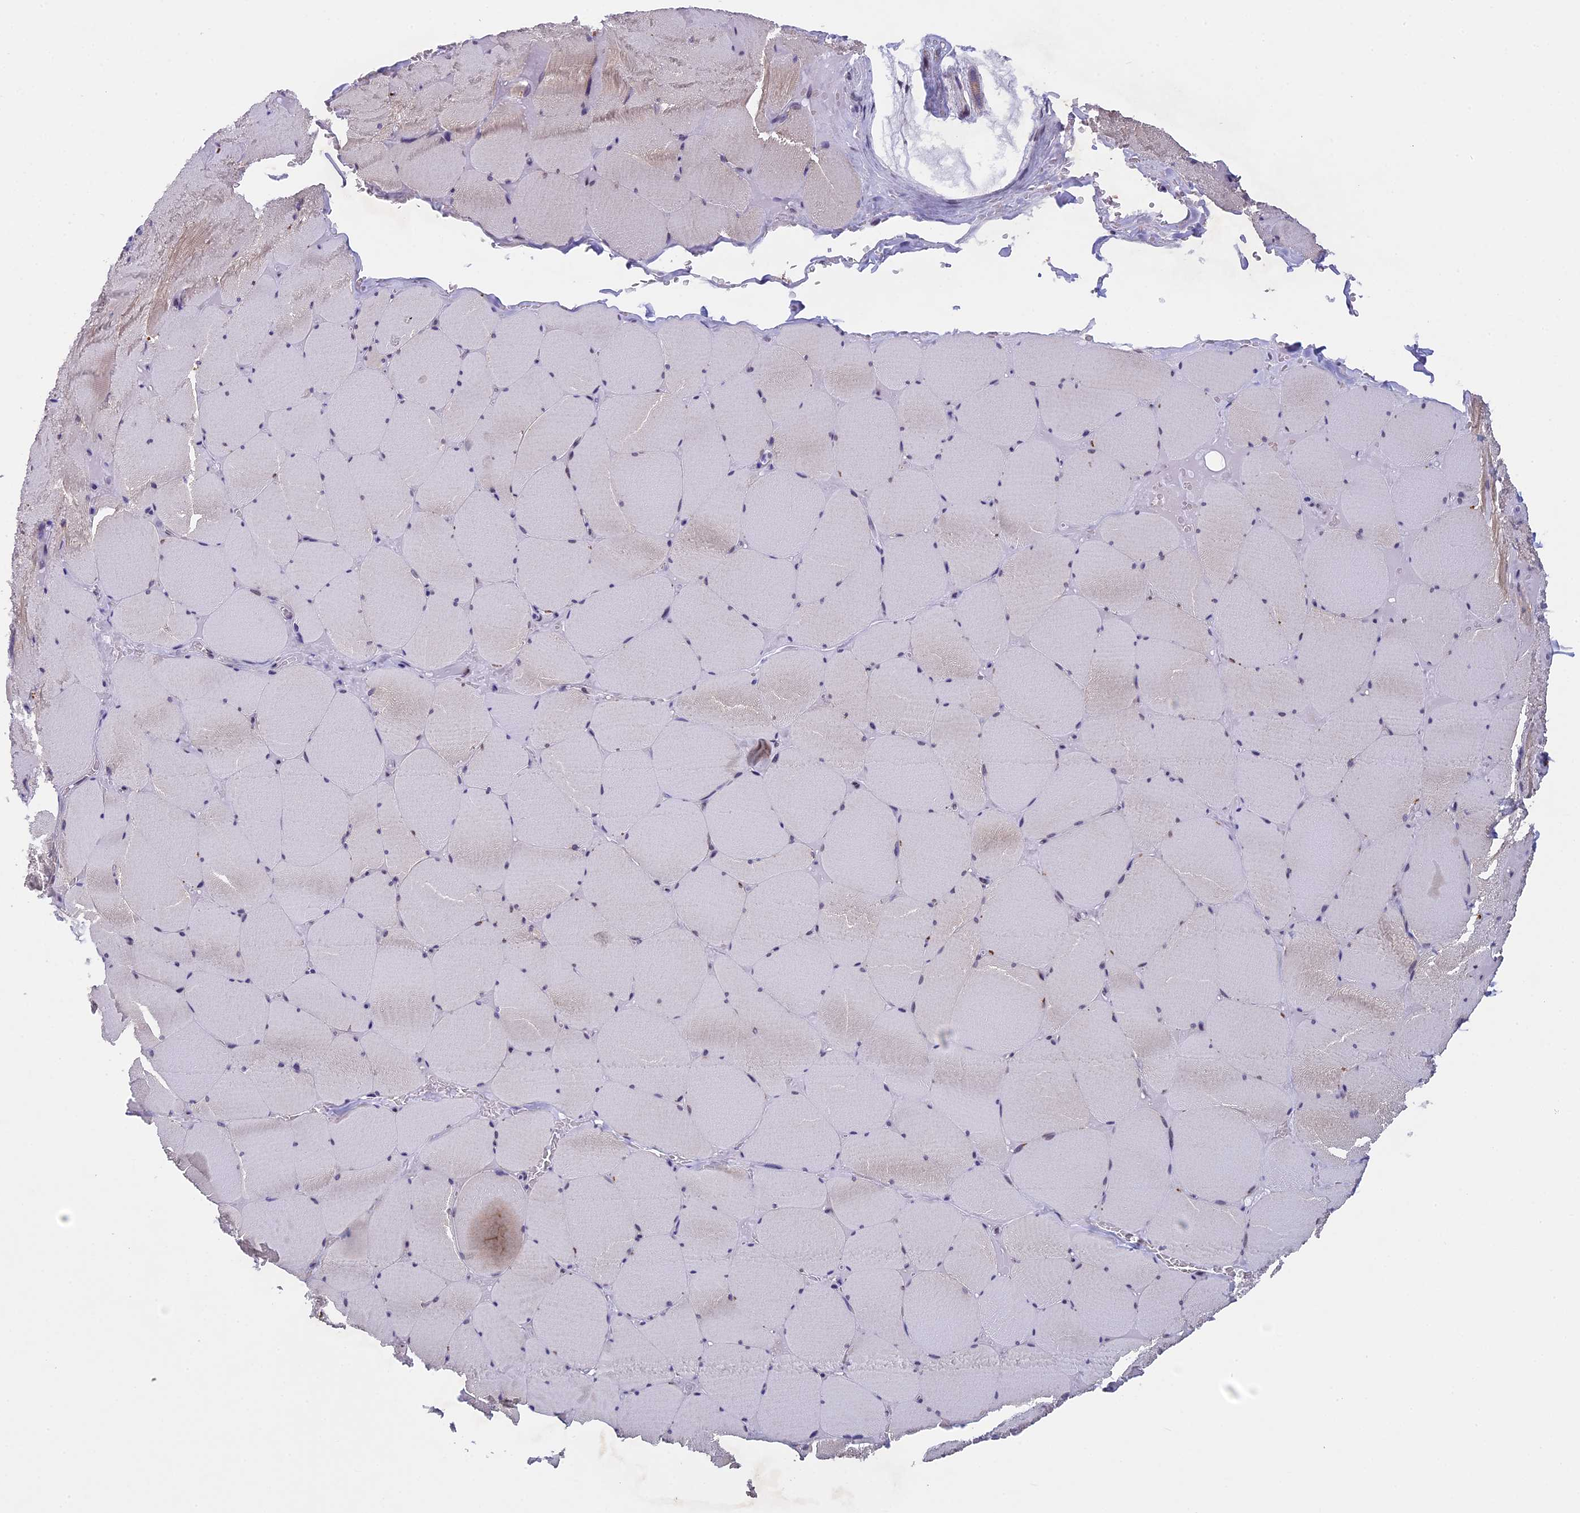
{"staining": {"intensity": "weak", "quantity": "25%-75%", "location": "cytoplasmic/membranous,nuclear"}, "tissue": "skeletal muscle", "cell_type": "Myocytes", "image_type": "normal", "snomed": [{"axis": "morphology", "description": "Normal tissue, NOS"}, {"axis": "topography", "description": "Skeletal muscle"}, {"axis": "topography", "description": "Head-Neck"}], "caption": "The immunohistochemical stain highlights weak cytoplasmic/membranous,nuclear positivity in myocytes of unremarkable skeletal muscle.", "gene": "ZNF317", "patient": {"sex": "male", "age": 66}}